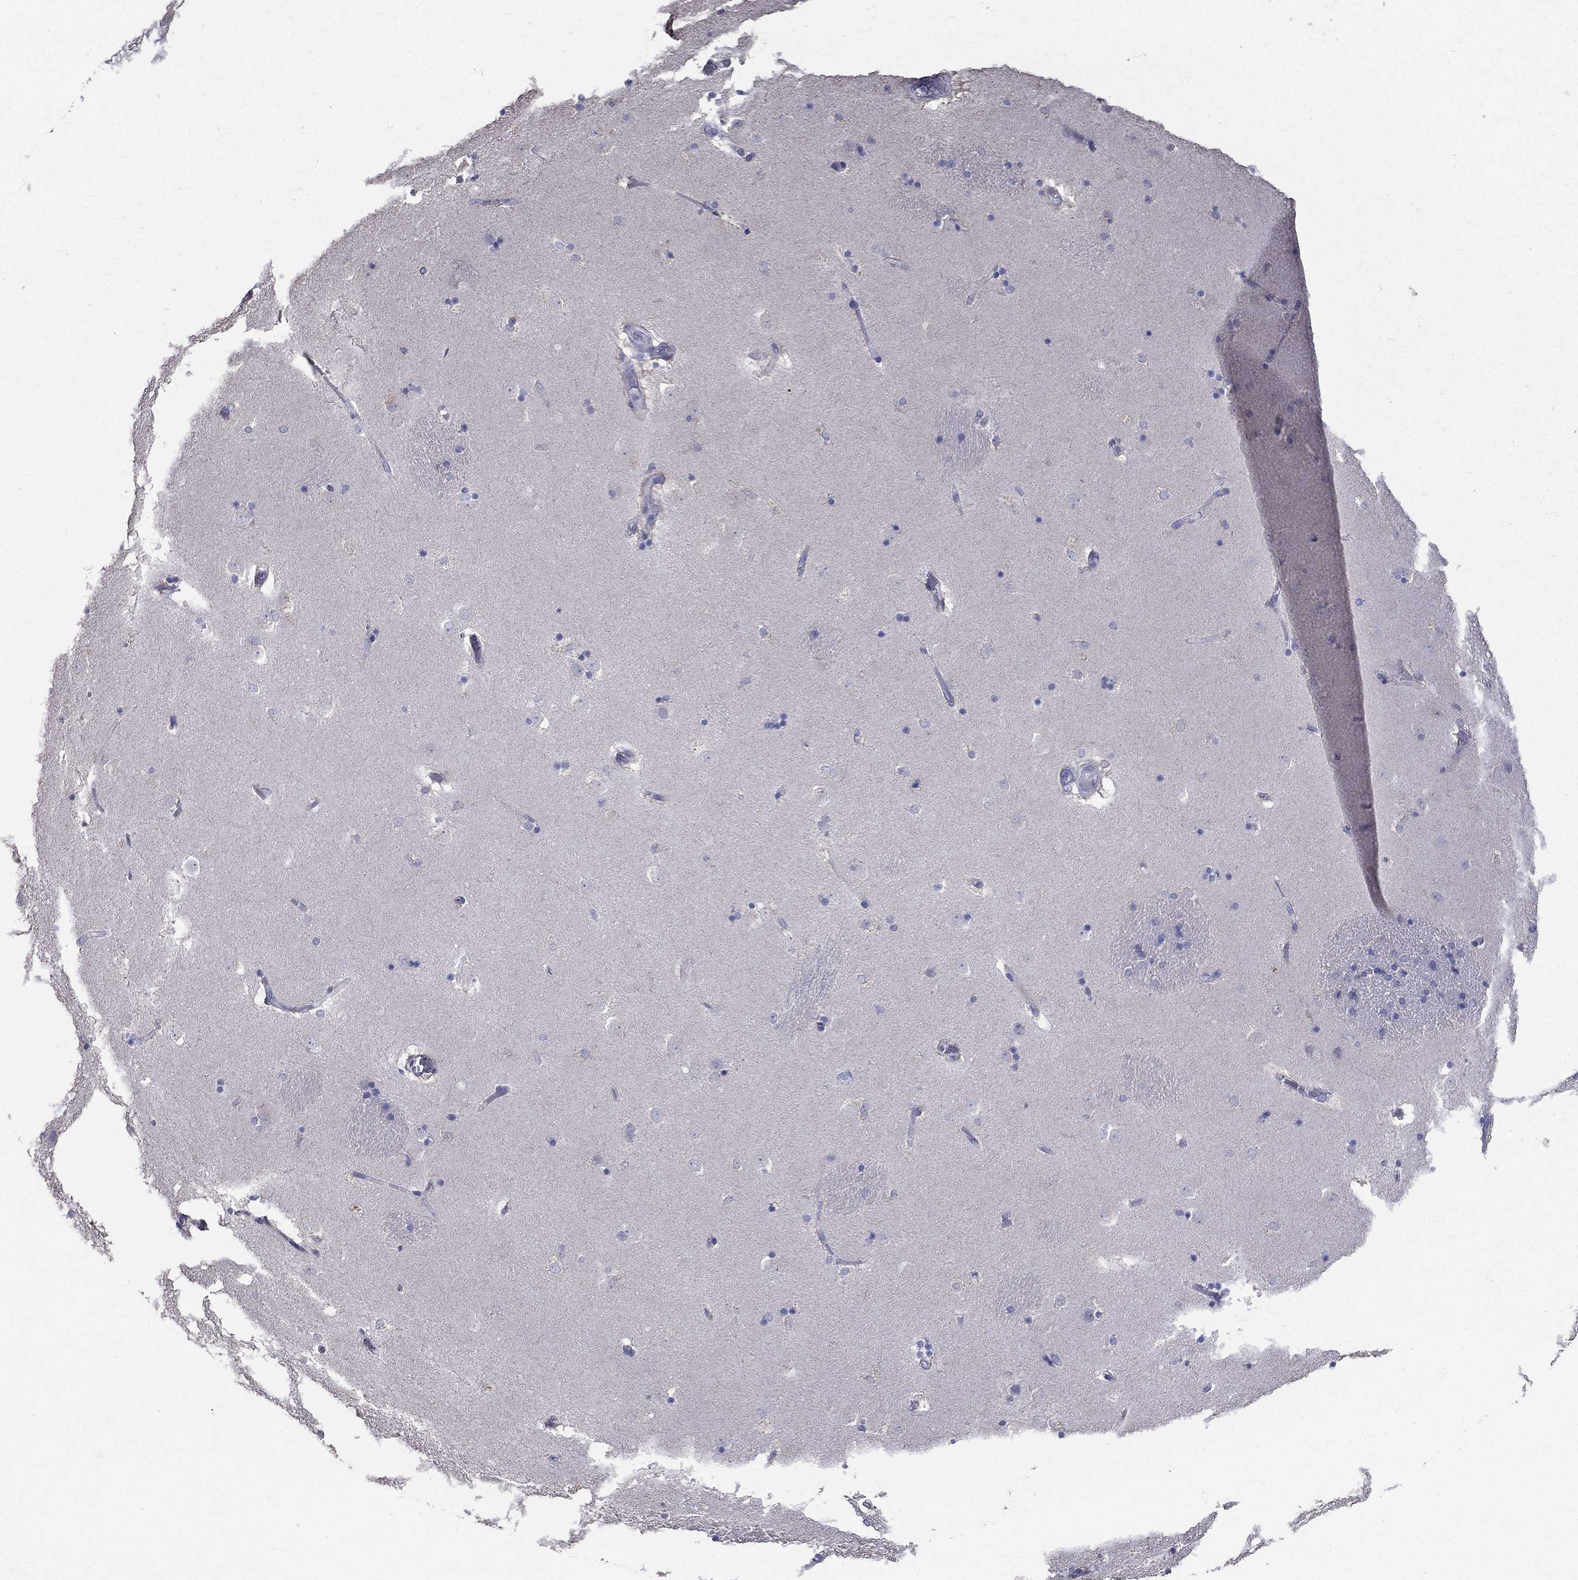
{"staining": {"intensity": "negative", "quantity": "none", "location": "none"}, "tissue": "caudate", "cell_type": "Glial cells", "image_type": "normal", "snomed": [{"axis": "morphology", "description": "Normal tissue, NOS"}, {"axis": "topography", "description": "Lateral ventricle wall"}], "caption": "IHC of benign caudate reveals no expression in glial cells. Nuclei are stained in blue.", "gene": "ANXA10", "patient": {"sex": "male", "age": 51}}